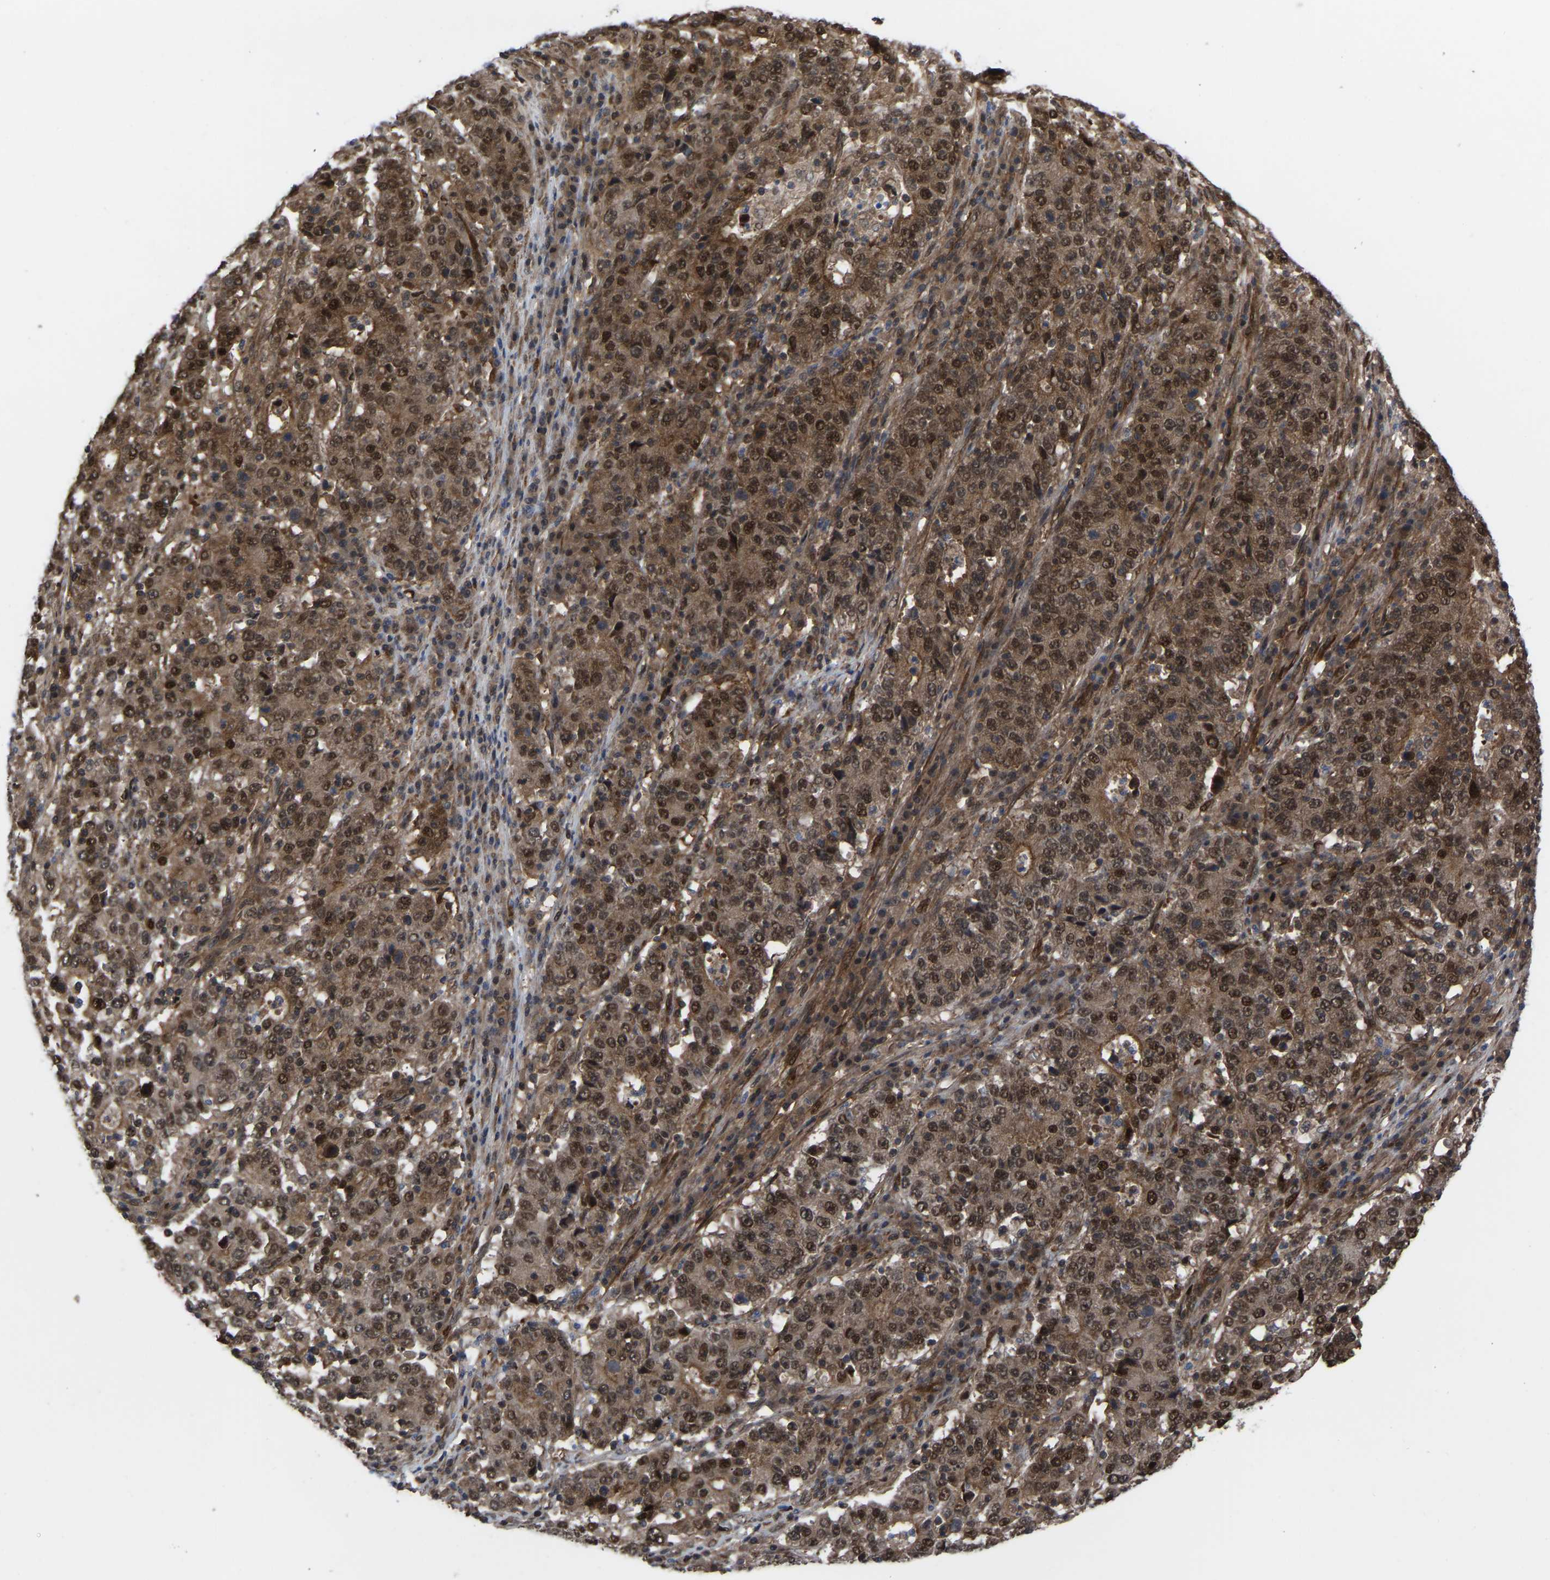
{"staining": {"intensity": "moderate", "quantity": ">75%", "location": "cytoplasmic/membranous,nuclear"}, "tissue": "stomach cancer", "cell_type": "Tumor cells", "image_type": "cancer", "snomed": [{"axis": "morphology", "description": "Adenocarcinoma, NOS"}, {"axis": "topography", "description": "Stomach"}], "caption": "This histopathology image shows immunohistochemistry staining of adenocarcinoma (stomach), with medium moderate cytoplasmic/membranous and nuclear staining in about >75% of tumor cells.", "gene": "CYP7B1", "patient": {"sex": "male", "age": 59}}